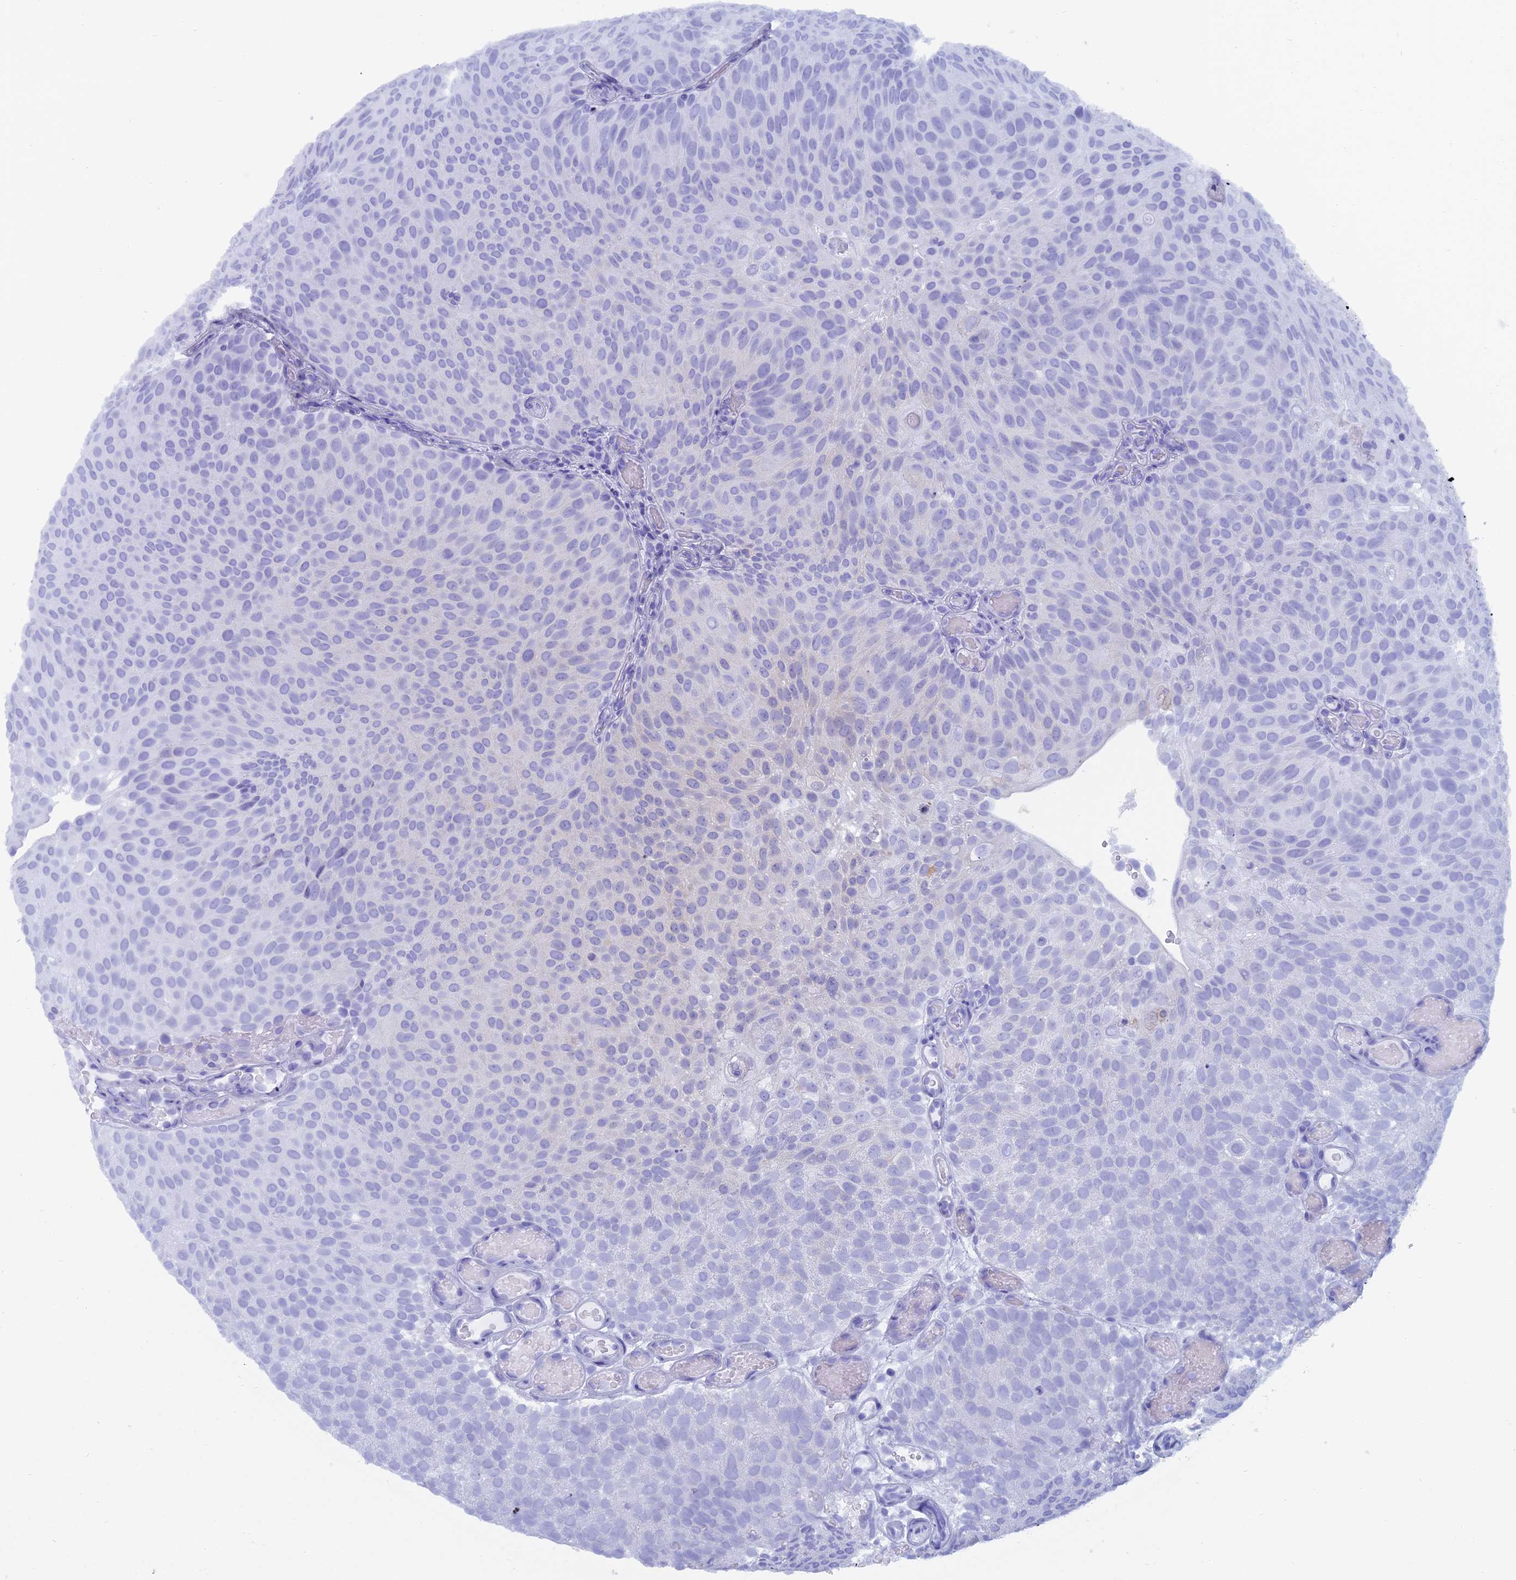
{"staining": {"intensity": "negative", "quantity": "none", "location": "none"}, "tissue": "urothelial cancer", "cell_type": "Tumor cells", "image_type": "cancer", "snomed": [{"axis": "morphology", "description": "Urothelial carcinoma, Low grade"}, {"axis": "topography", "description": "Urinary bladder"}], "caption": "A micrograph of urothelial carcinoma (low-grade) stained for a protein shows no brown staining in tumor cells.", "gene": "CAPS", "patient": {"sex": "male", "age": 78}}